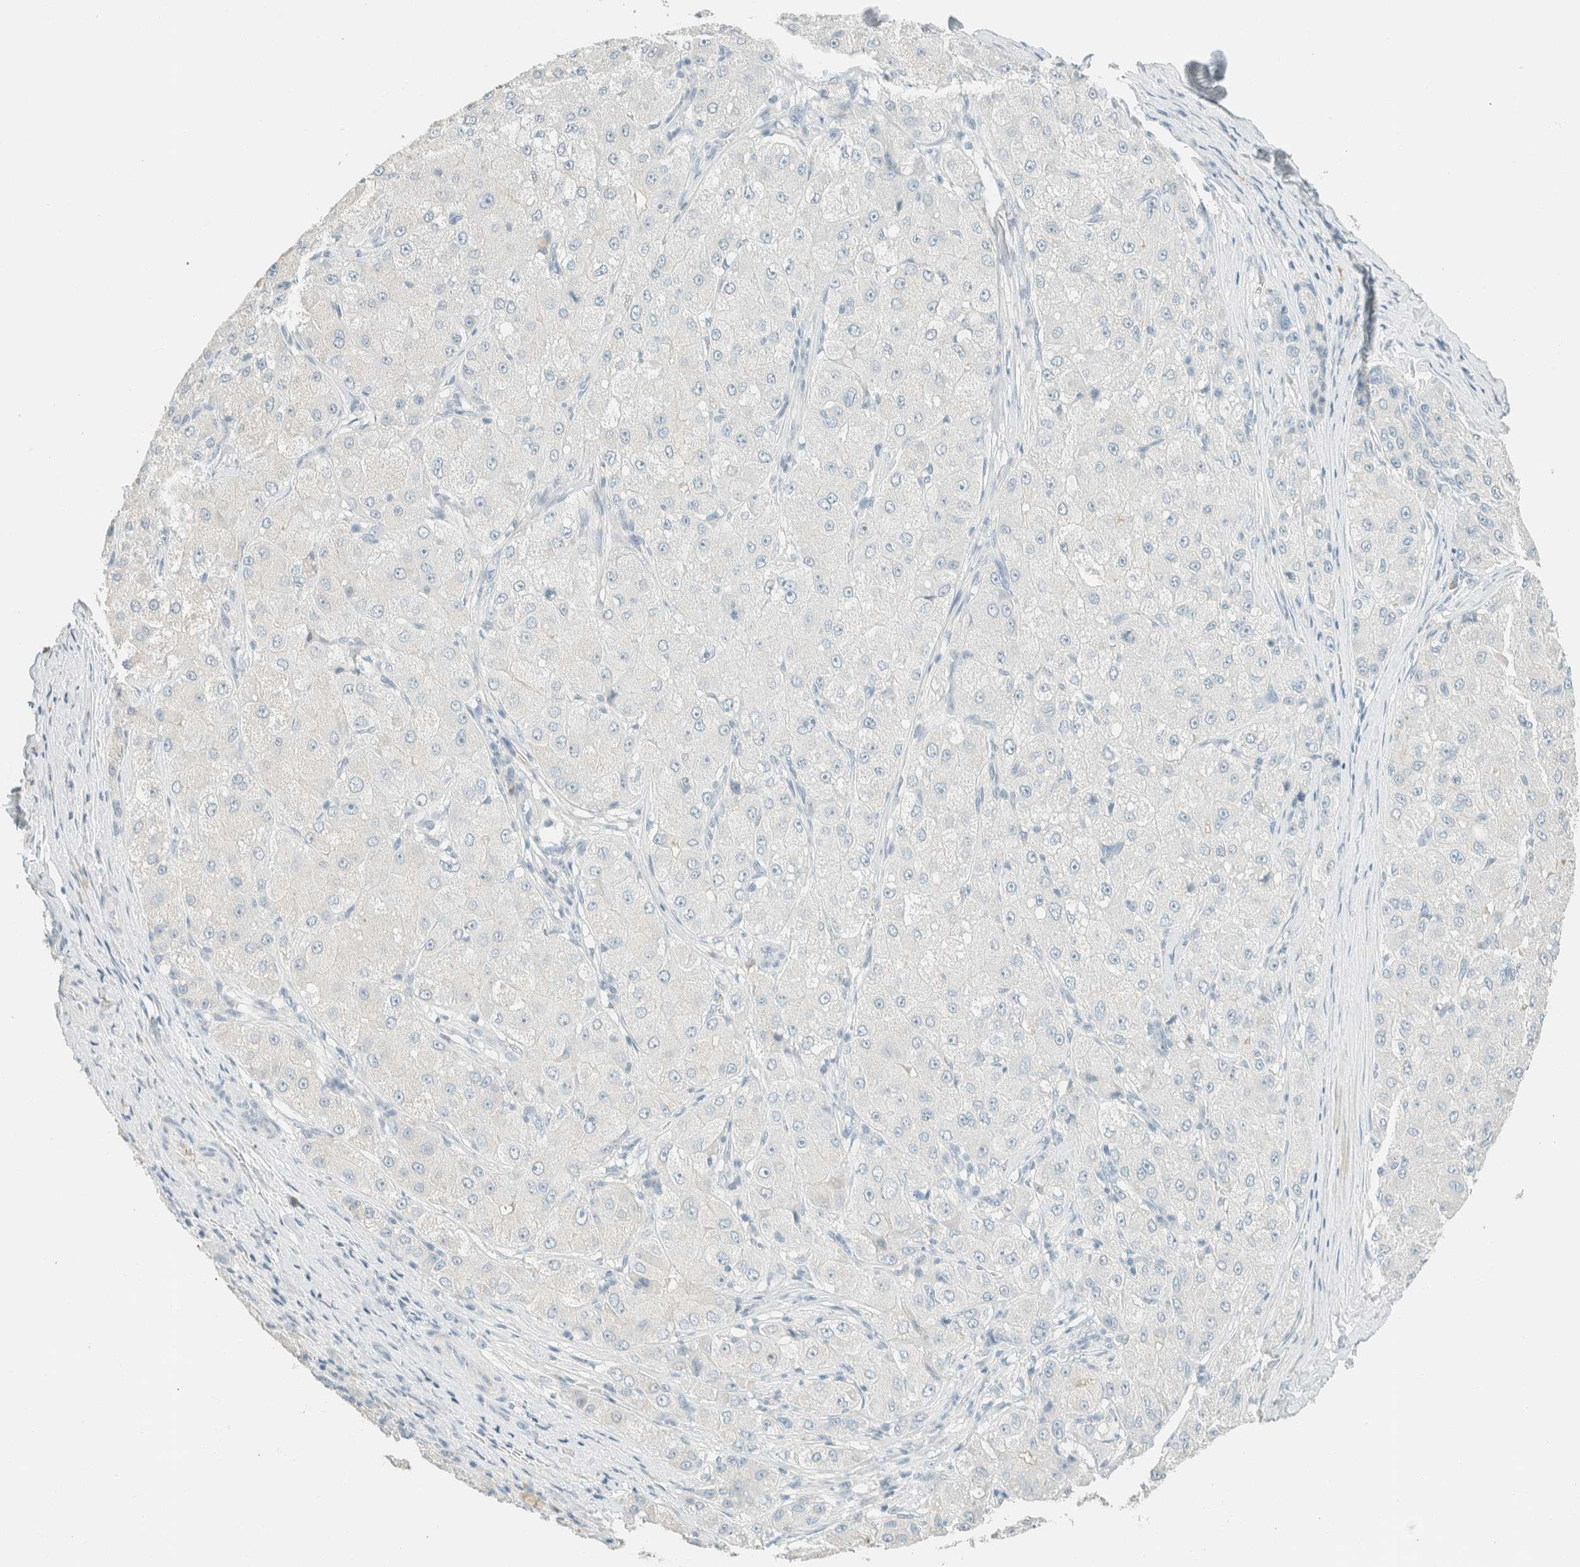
{"staining": {"intensity": "negative", "quantity": "none", "location": "none"}, "tissue": "liver cancer", "cell_type": "Tumor cells", "image_type": "cancer", "snomed": [{"axis": "morphology", "description": "Carcinoma, Hepatocellular, NOS"}, {"axis": "topography", "description": "Liver"}], "caption": "Liver hepatocellular carcinoma stained for a protein using immunohistochemistry (IHC) shows no expression tumor cells.", "gene": "GPA33", "patient": {"sex": "male", "age": 80}}